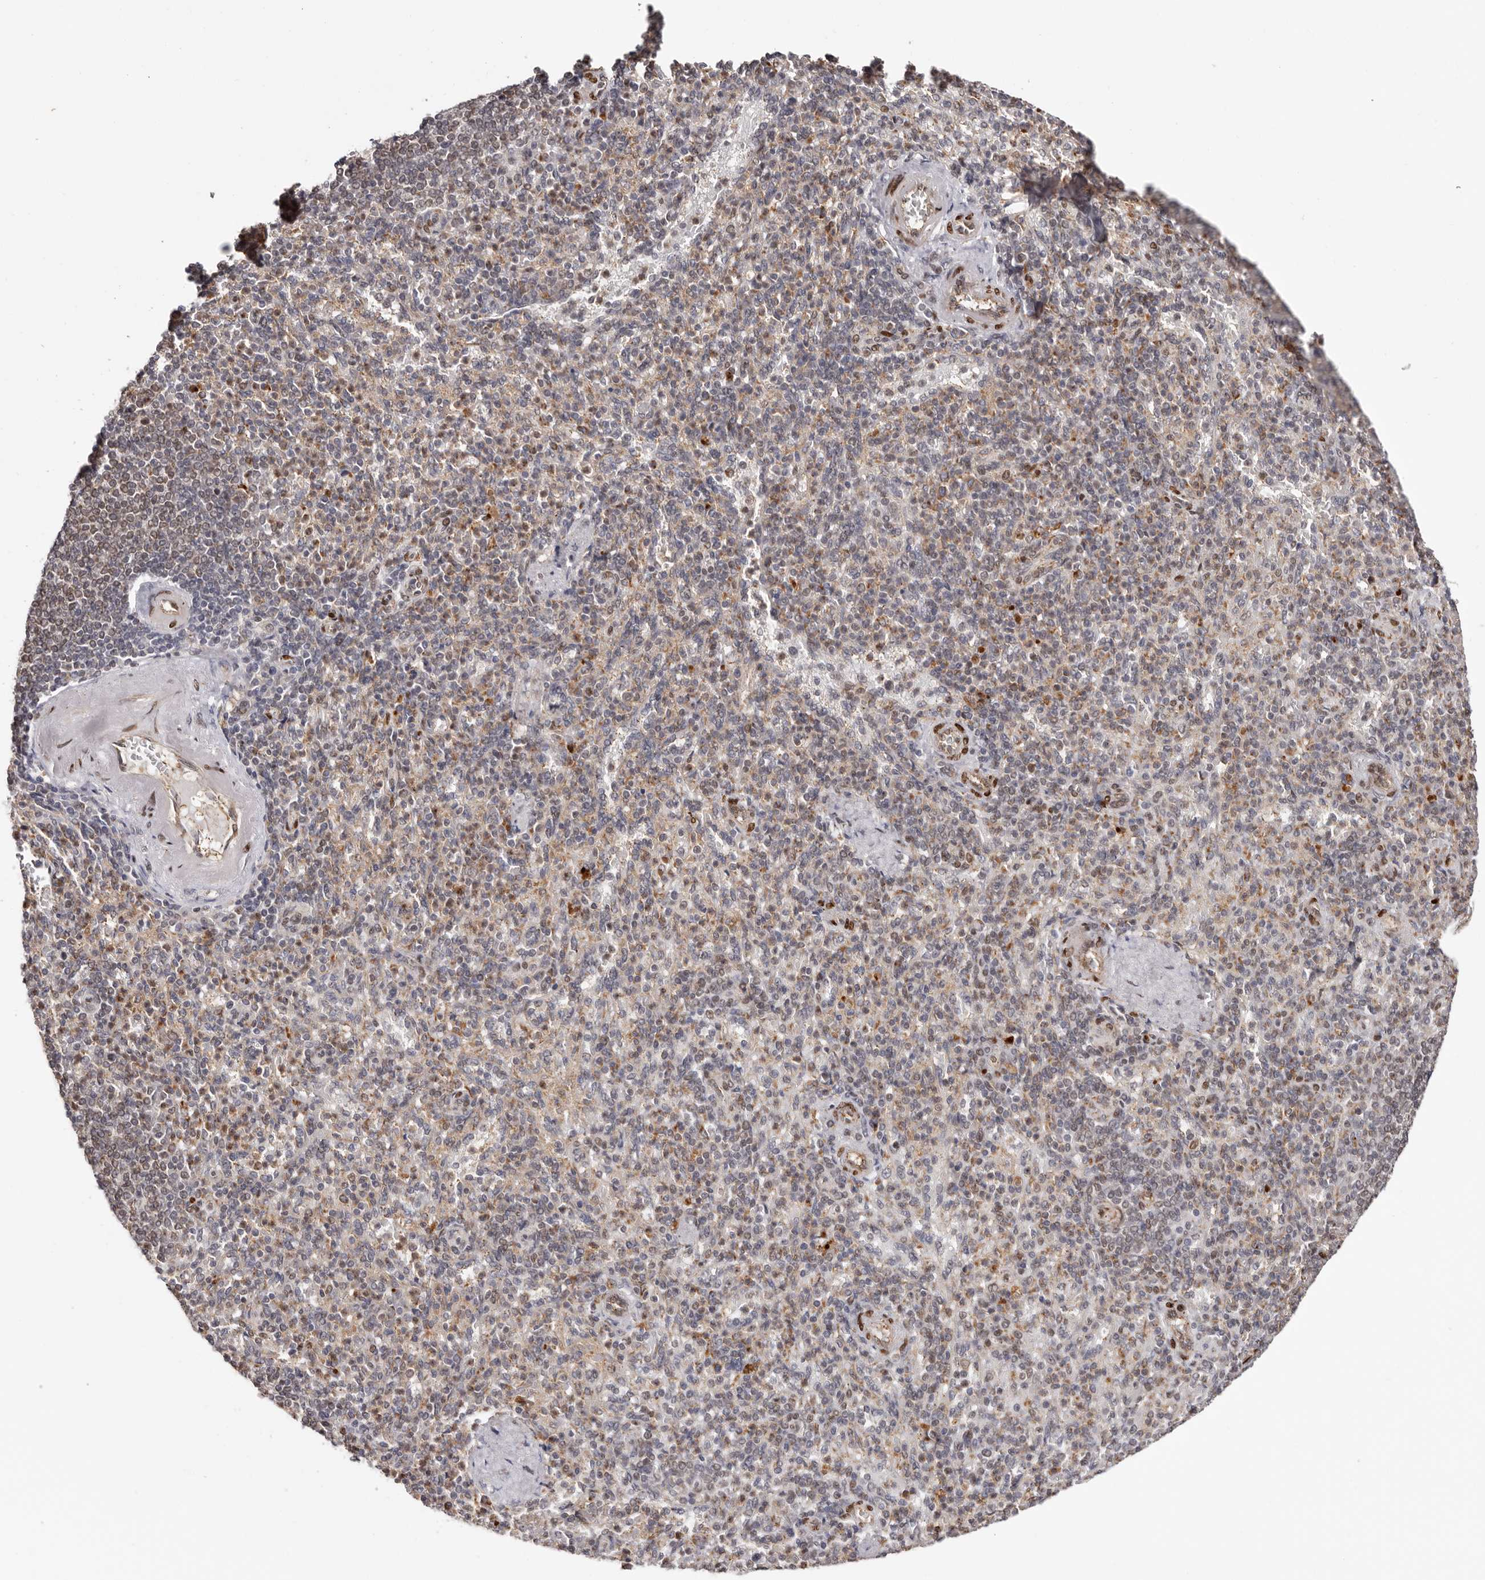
{"staining": {"intensity": "weak", "quantity": "25%-75%", "location": "cytoplasmic/membranous"}, "tissue": "spleen", "cell_type": "Cells in red pulp", "image_type": "normal", "snomed": [{"axis": "morphology", "description": "Normal tissue, NOS"}, {"axis": "topography", "description": "Spleen"}], "caption": "Immunohistochemistry (IHC) (DAB) staining of unremarkable human spleen exhibits weak cytoplasmic/membranous protein positivity in about 25%-75% of cells in red pulp. The staining is performed using DAB brown chromogen to label protein expression. The nuclei are counter-stained blue using hematoxylin.", "gene": "SMAD7", "patient": {"sex": "female", "age": 74}}